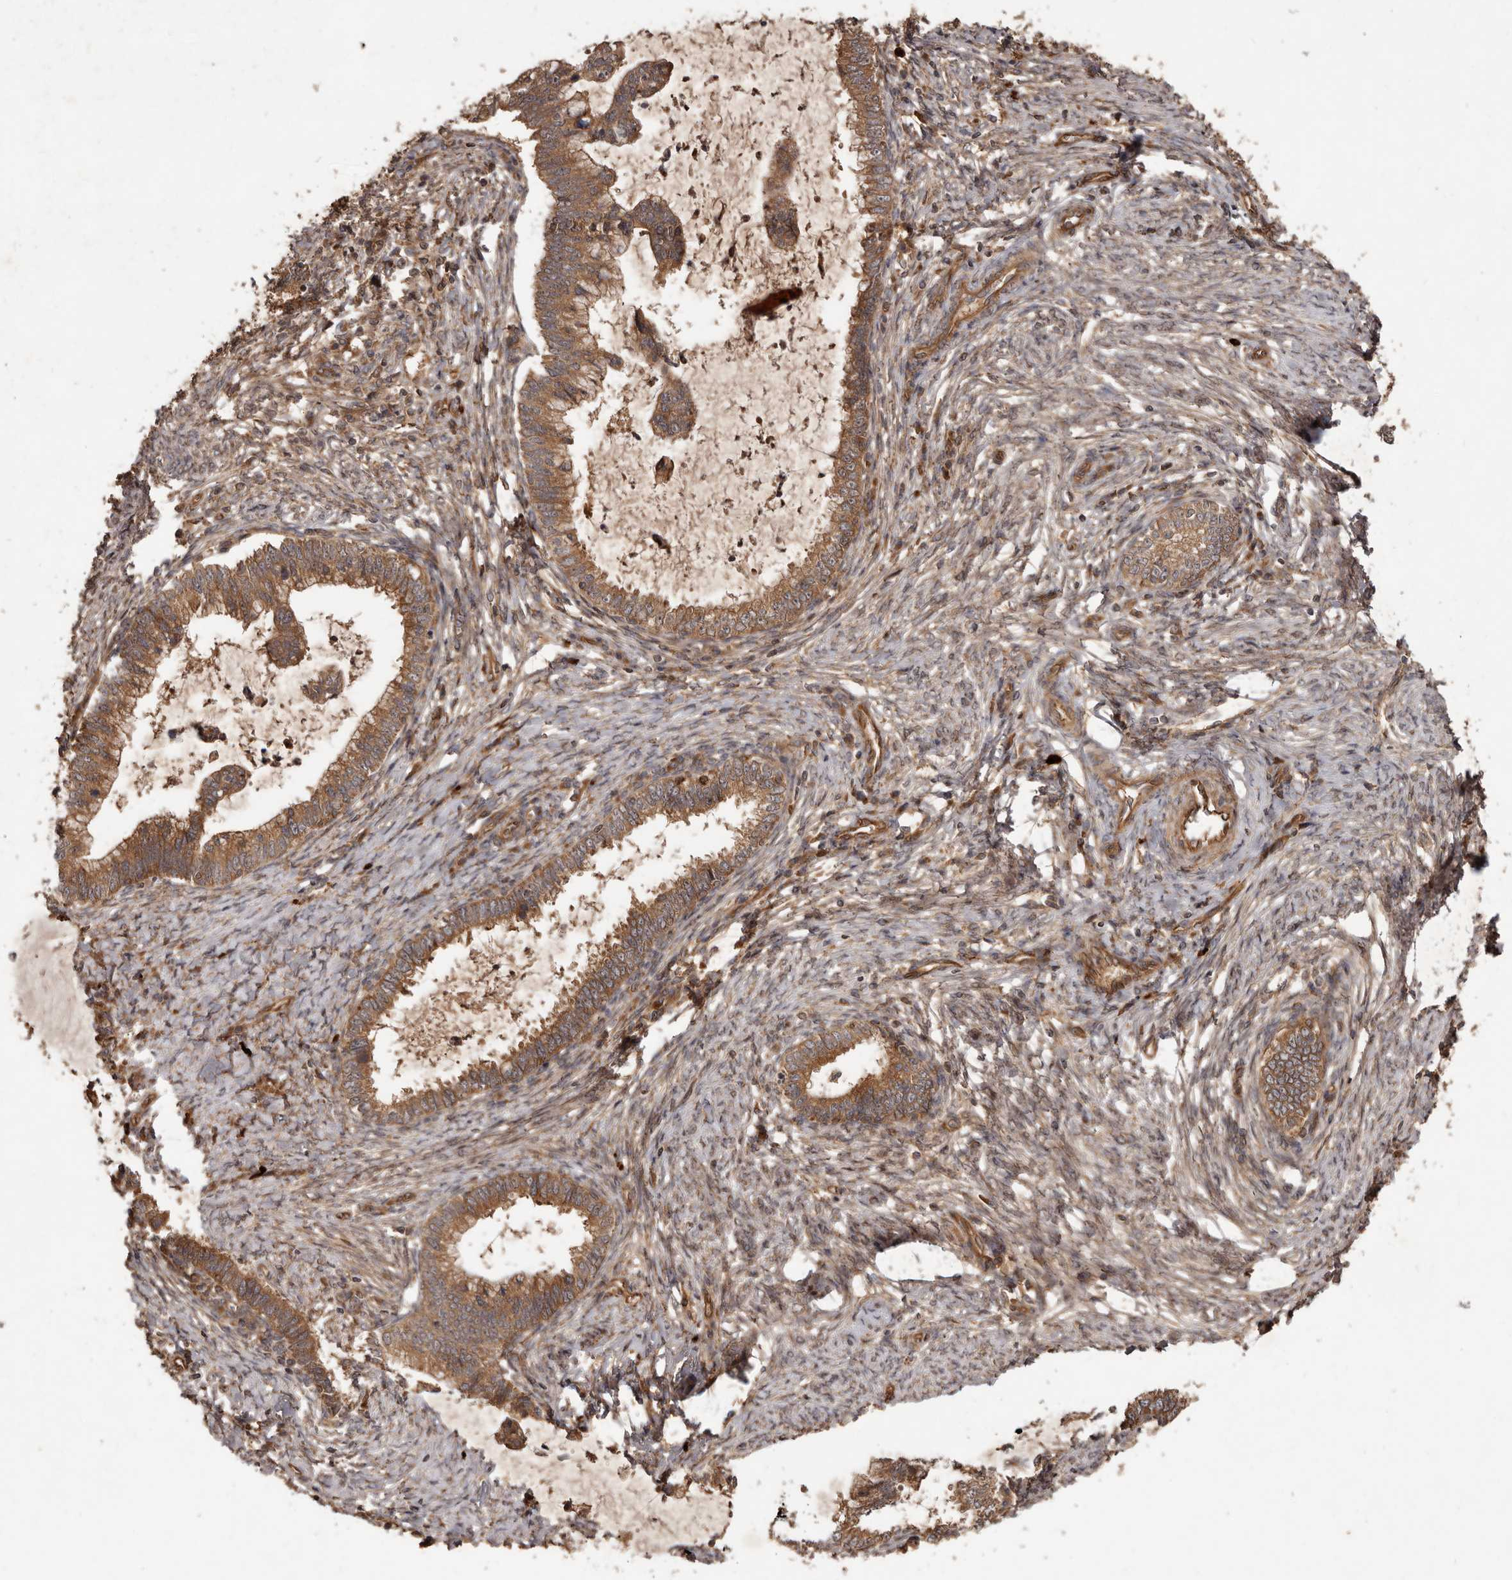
{"staining": {"intensity": "moderate", "quantity": ">75%", "location": "cytoplasmic/membranous"}, "tissue": "cervical cancer", "cell_type": "Tumor cells", "image_type": "cancer", "snomed": [{"axis": "morphology", "description": "Adenocarcinoma, NOS"}, {"axis": "topography", "description": "Cervix"}], "caption": "Moderate cytoplasmic/membranous protein expression is identified in about >75% of tumor cells in cervical cancer.", "gene": "STK36", "patient": {"sex": "female", "age": 36}}